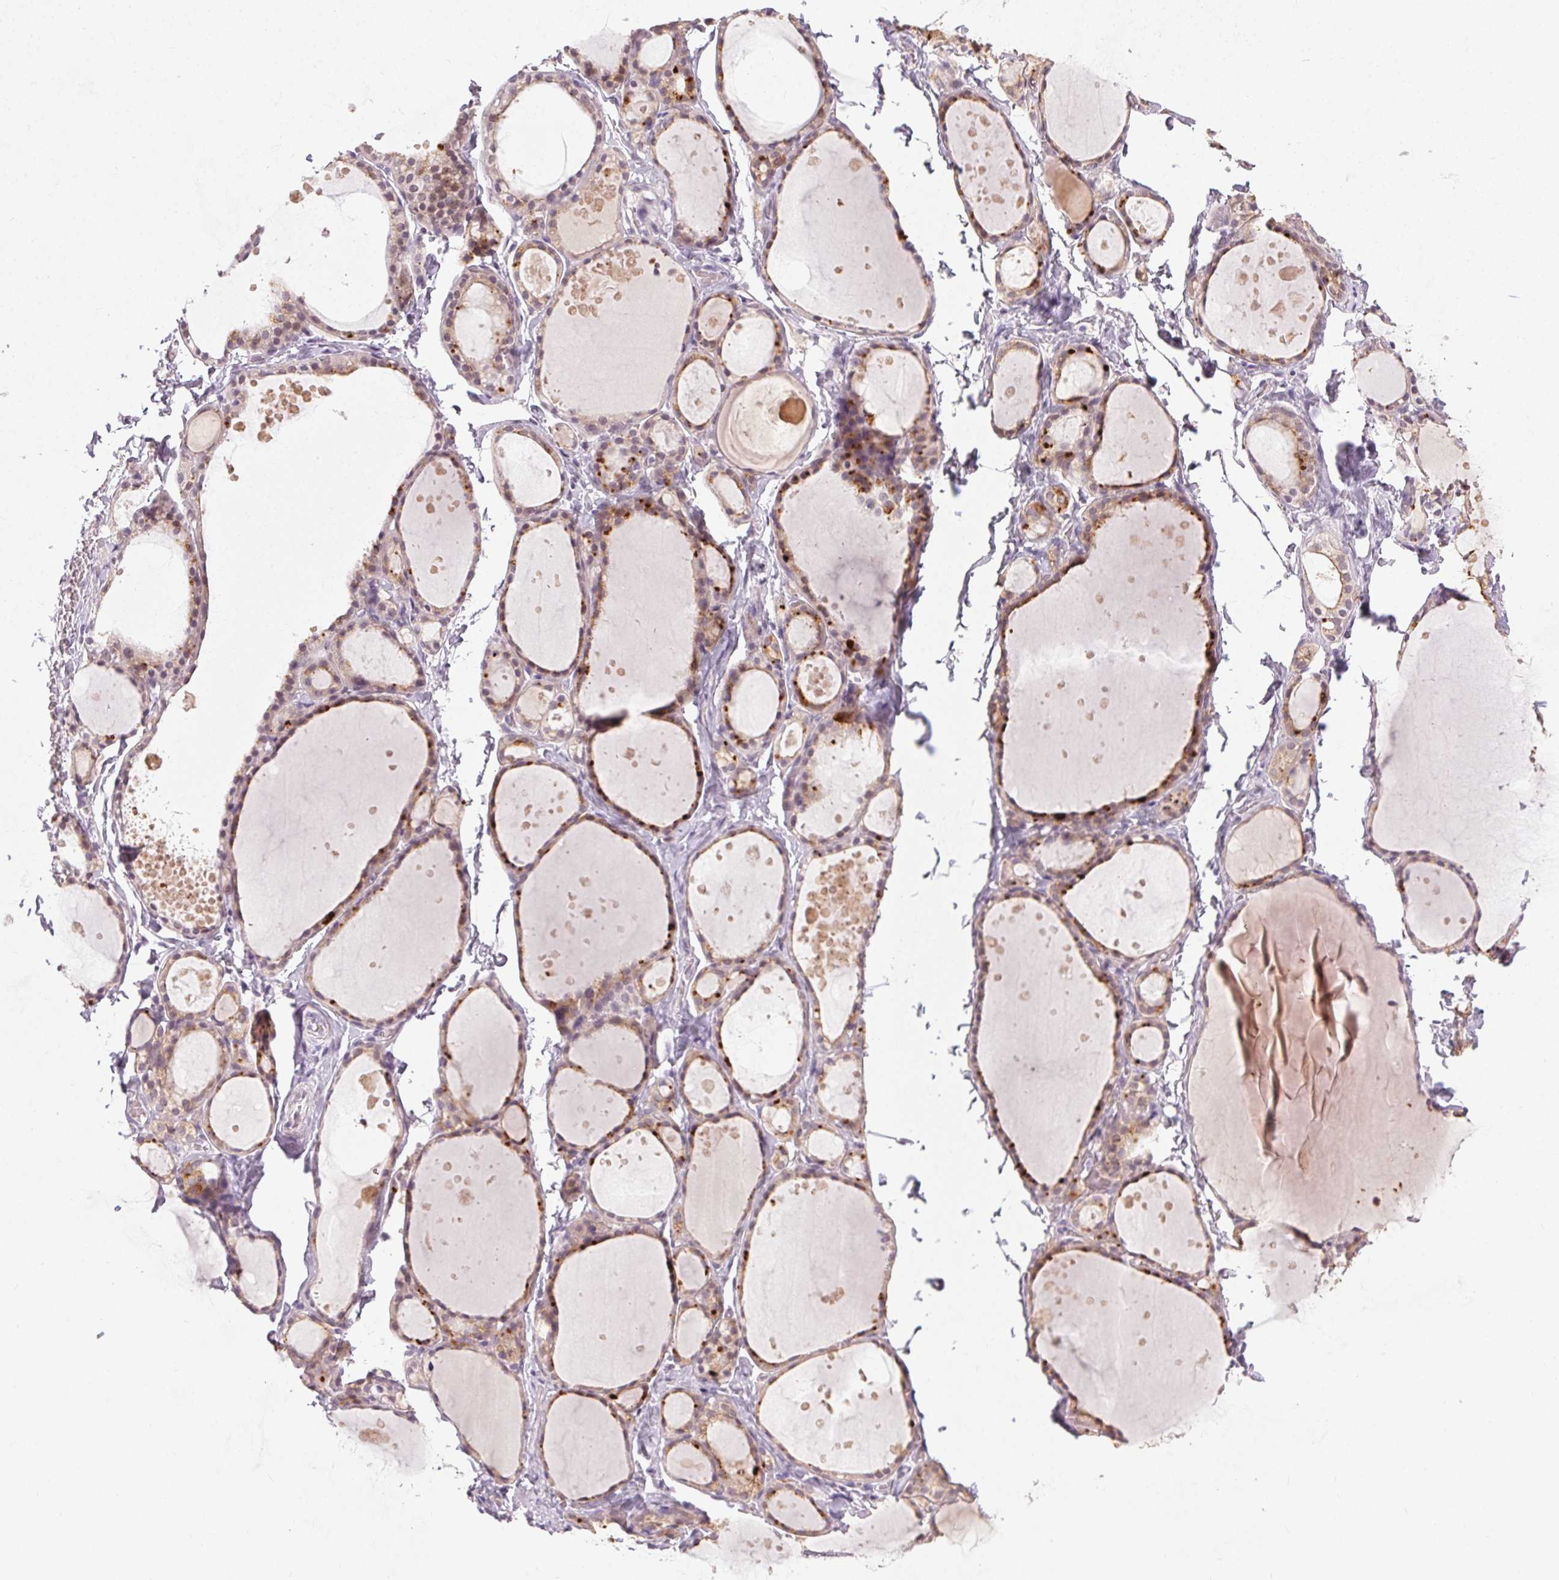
{"staining": {"intensity": "moderate", "quantity": "25%-75%", "location": "cytoplasmic/membranous"}, "tissue": "thyroid gland", "cell_type": "Glandular cells", "image_type": "normal", "snomed": [{"axis": "morphology", "description": "Normal tissue, NOS"}, {"axis": "topography", "description": "Thyroid gland"}], "caption": "Immunohistochemical staining of benign human thyroid gland shows medium levels of moderate cytoplasmic/membranous expression in about 25%-75% of glandular cells. The protein is shown in brown color, while the nuclei are stained blue.", "gene": "FAM168A", "patient": {"sex": "male", "age": 68}}